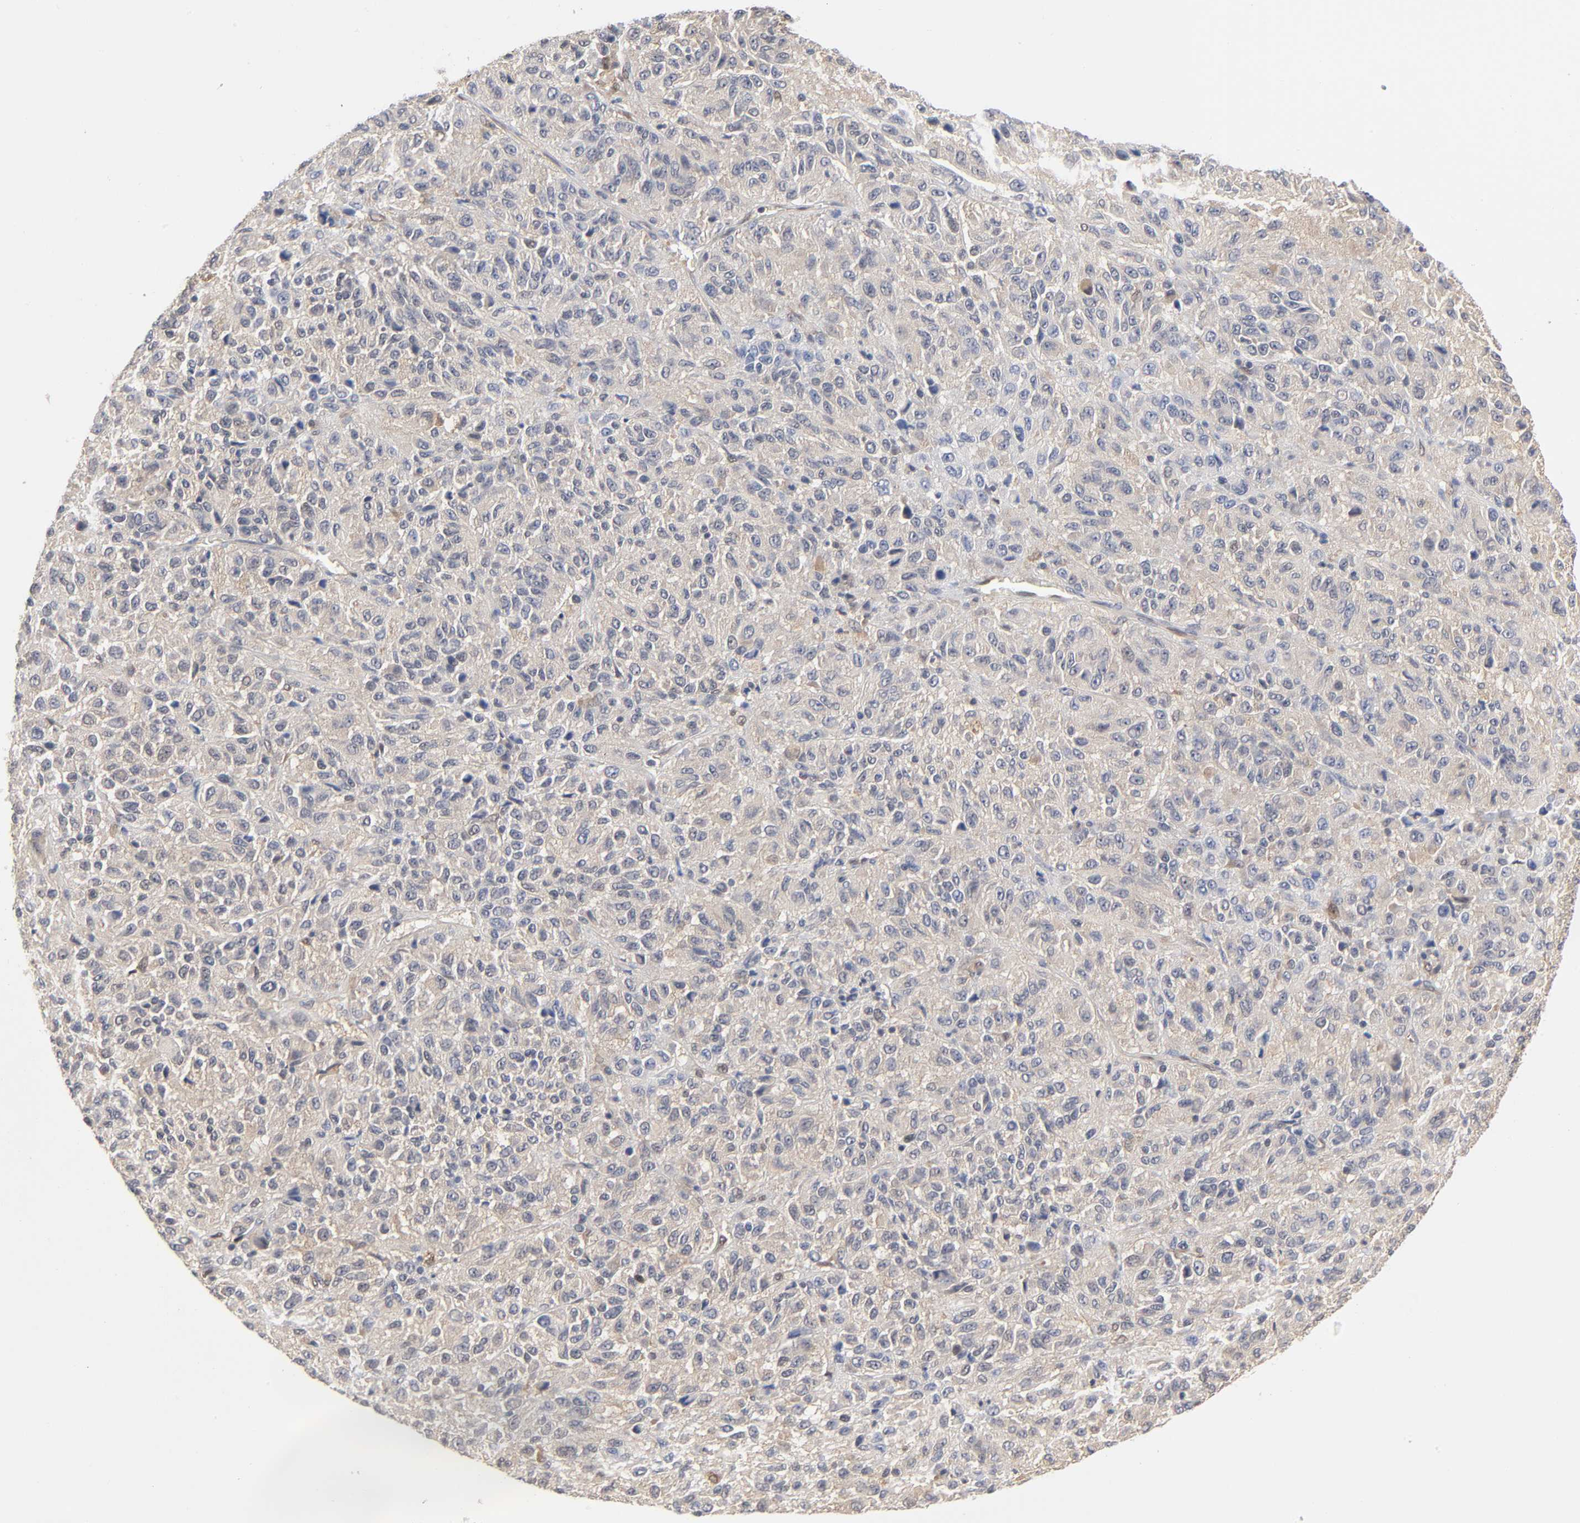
{"staining": {"intensity": "weak", "quantity": "<25%", "location": "cytoplasmic/membranous"}, "tissue": "melanoma", "cell_type": "Tumor cells", "image_type": "cancer", "snomed": [{"axis": "morphology", "description": "Malignant melanoma, Metastatic site"}, {"axis": "topography", "description": "Lung"}], "caption": "Immunohistochemistry (IHC) image of neoplastic tissue: human malignant melanoma (metastatic site) stained with DAB (3,3'-diaminobenzidine) demonstrates no significant protein positivity in tumor cells.", "gene": "DFFB", "patient": {"sex": "male", "age": 64}}